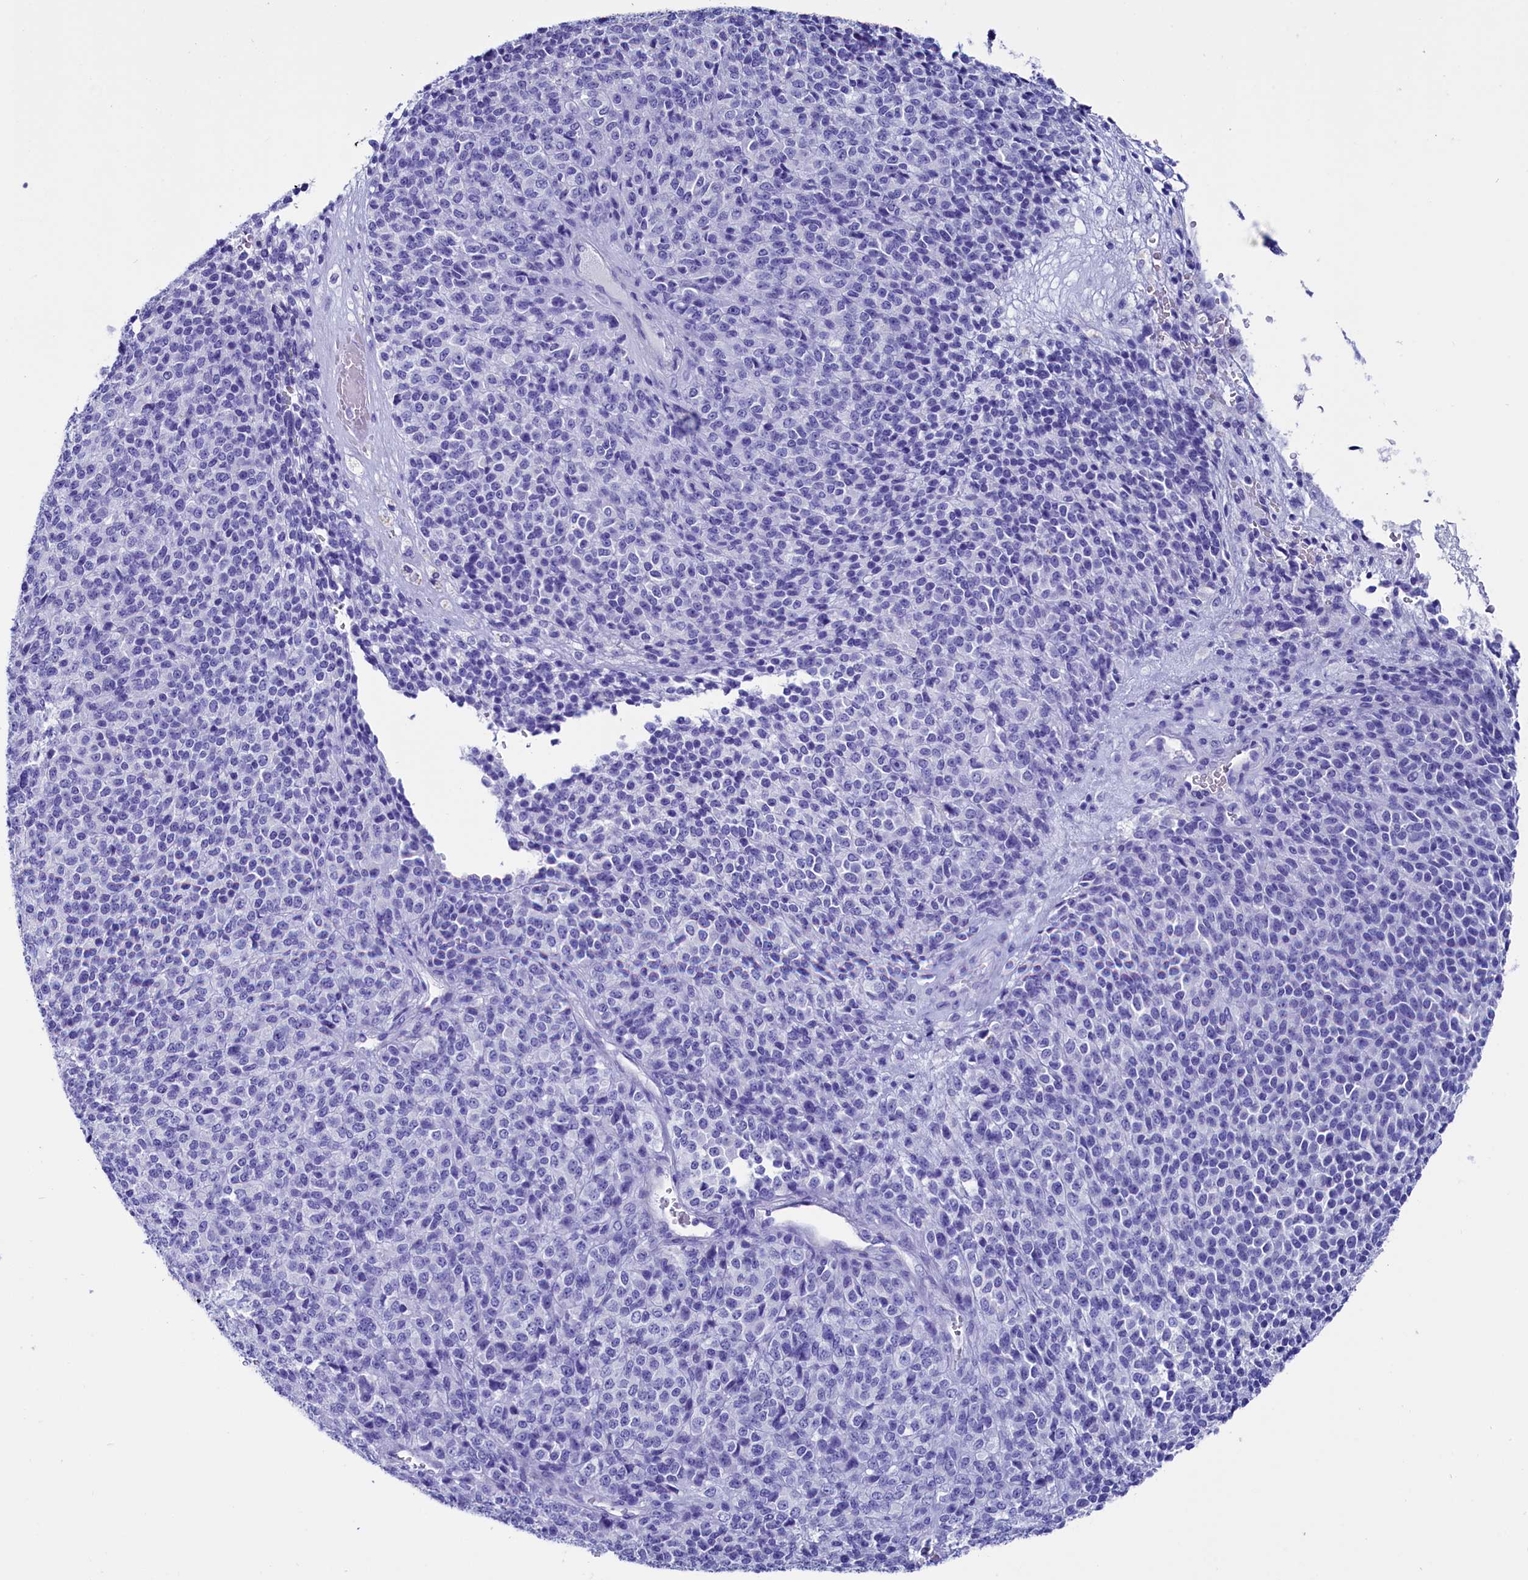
{"staining": {"intensity": "negative", "quantity": "none", "location": "none"}, "tissue": "melanoma", "cell_type": "Tumor cells", "image_type": "cancer", "snomed": [{"axis": "morphology", "description": "Malignant melanoma, Metastatic site"}, {"axis": "topography", "description": "Brain"}], "caption": "High magnification brightfield microscopy of melanoma stained with DAB (3,3'-diaminobenzidine) (brown) and counterstained with hematoxylin (blue): tumor cells show no significant staining. The staining is performed using DAB brown chromogen with nuclei counter-stained in using hematoxylin.", "gene": "ANKRD29", "patient": {"sex": "female", "age": 56}}